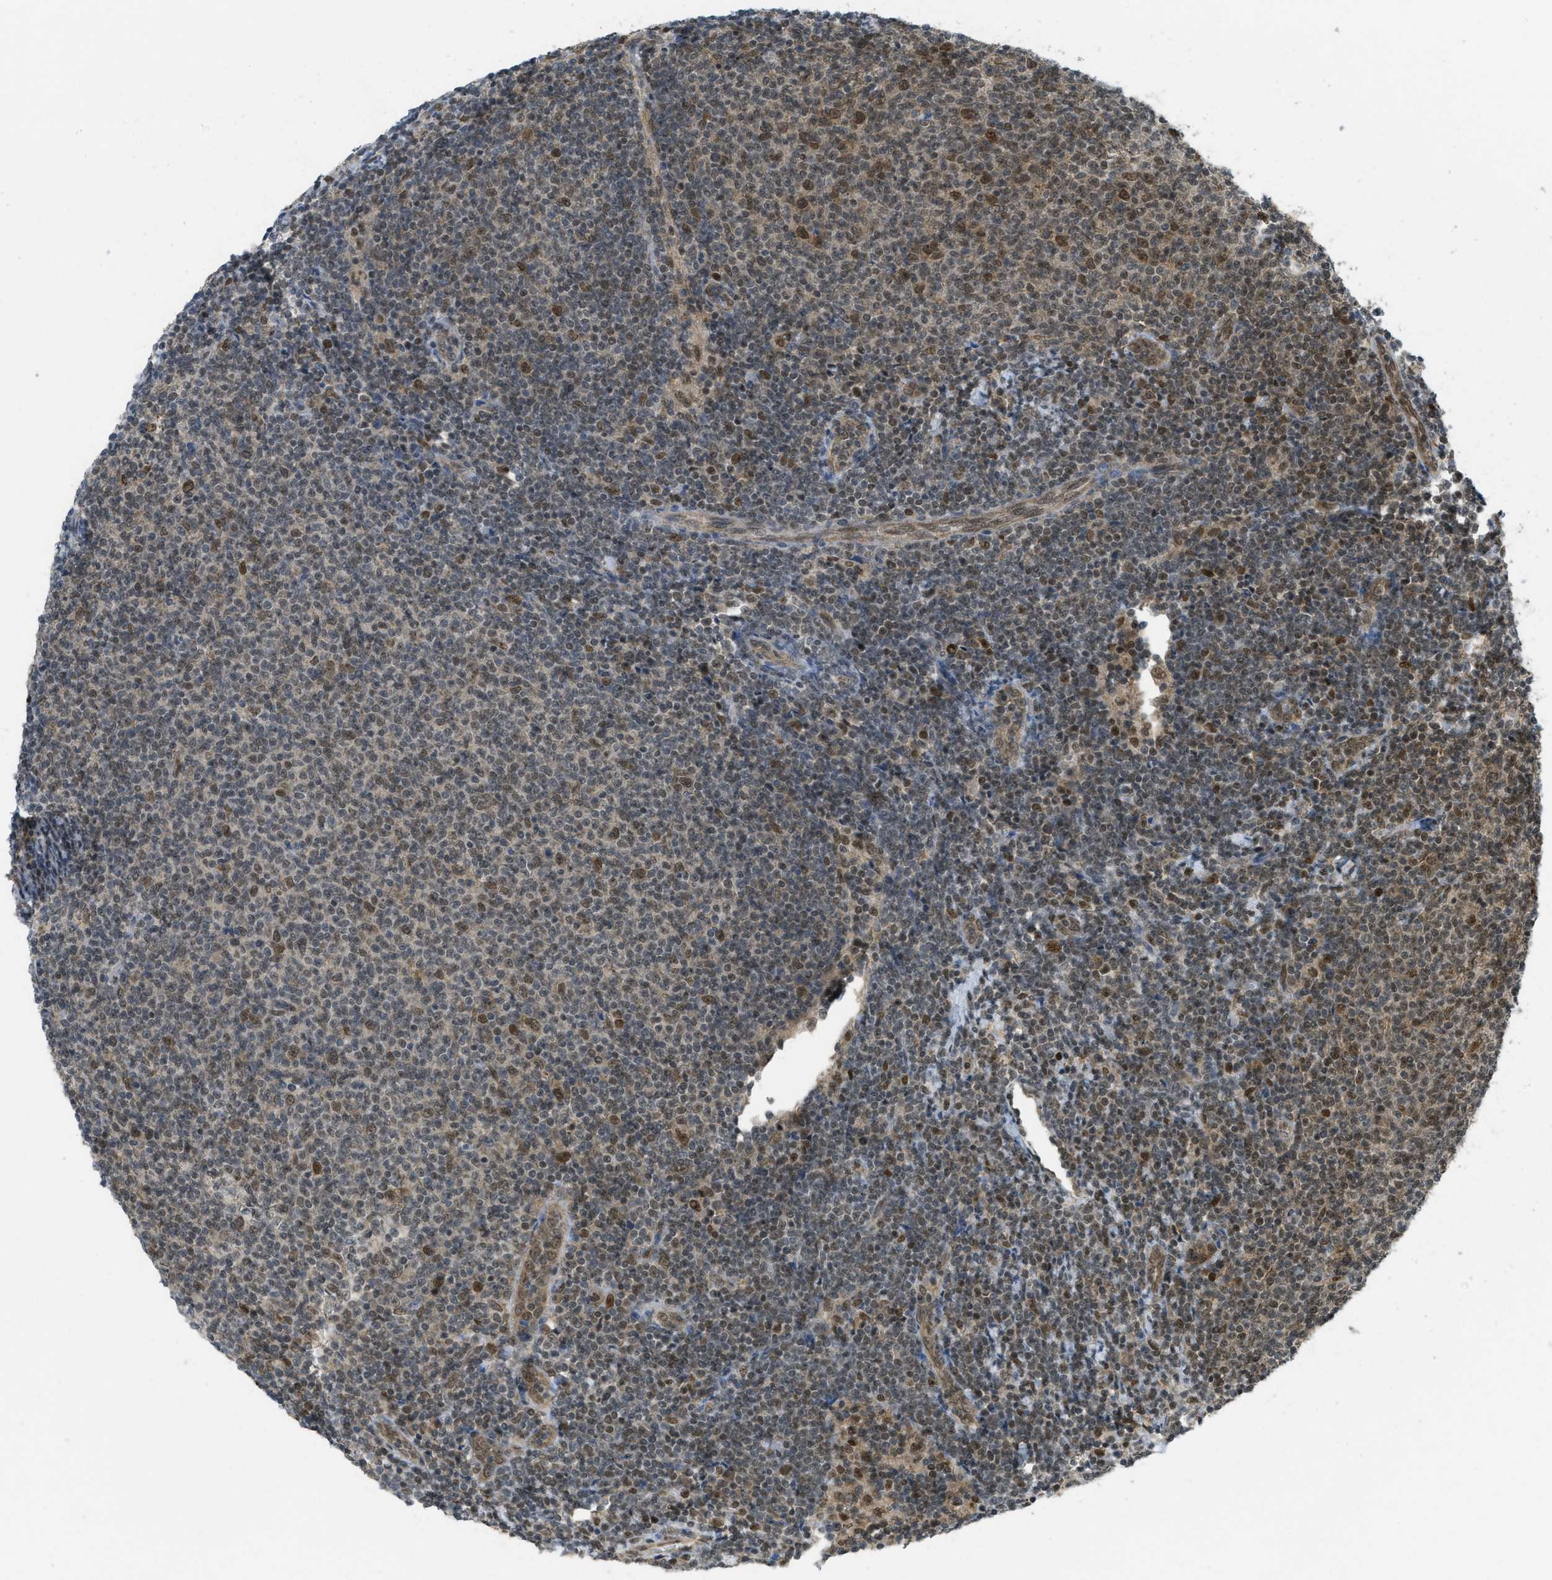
{"staining": {"intensity": "moderate", "quantity": "25%-75%", "location": "cytoplasmic/membranous,nuclear"}, "tissue": "lymphoma", "cell_type": "Tumor cells", "image_type": "cancer", "snomed": [{"axis": "morphology", "description": "Malignant lymphoma, non-Hodgkin's type, Low grade"}, {"axis": "topography", "description": "Lymph node"}], "caption": "A brown stain highlights moderate cytoplasmic/membranous and nuclear staining of a protein in lymphoma tumor cells.", "gene": "TNPO1", "patient": {"sex": "male", "age": 66}}